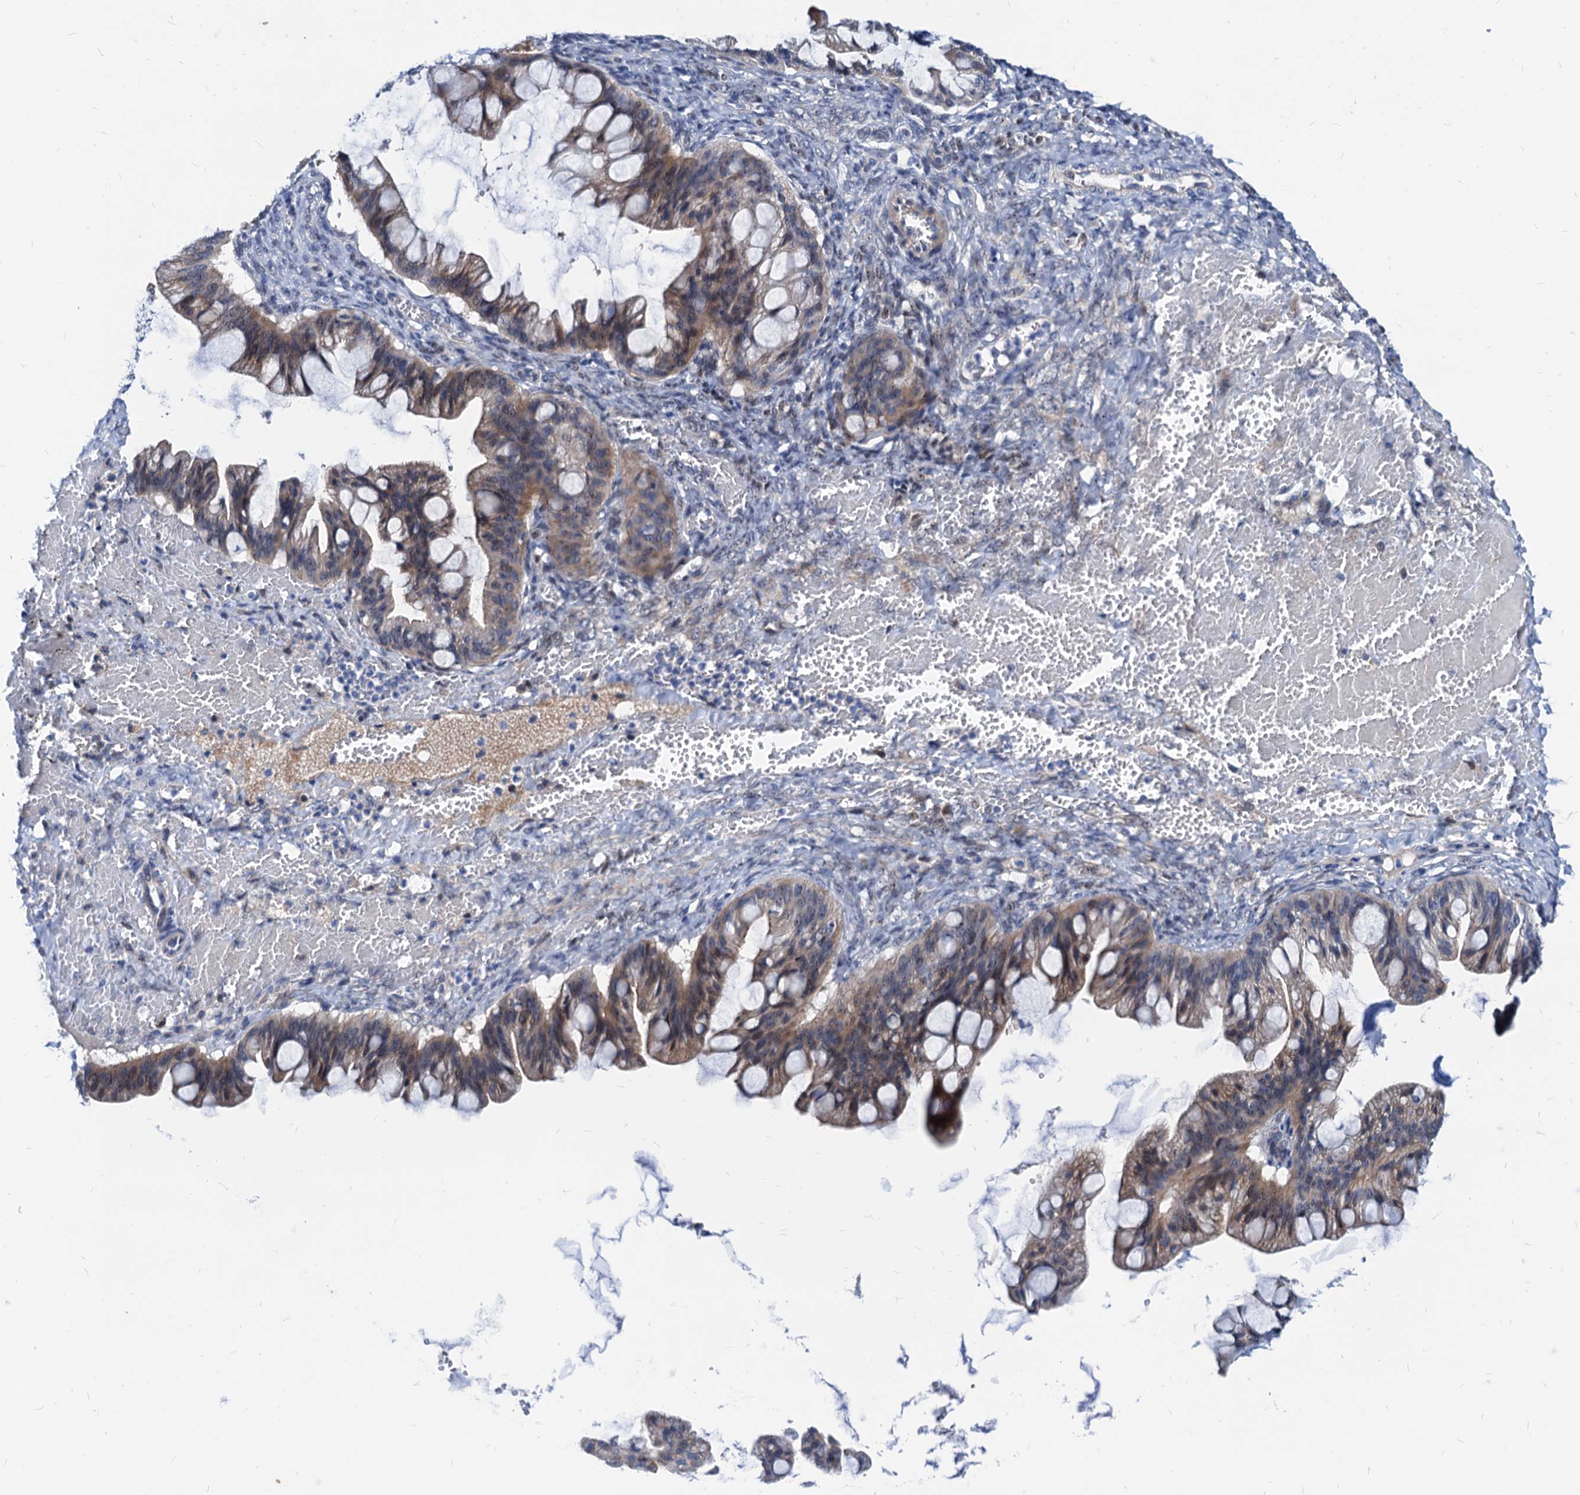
{"staining": {"intensity": "weak", "quantity": ">75%", "location": "cytoplasmic/membranous"}, "tissue": "ovarian cancer", "cell_type": "Tumor cells", "image_type": "cancer", "snomed": [{"axis": "morphology", "description": "Cystadenocarcinoma, mucinous, NOS"}, {"axis": "topography", "description": "Ovary"}], "caption": "A brown stain labels weak cytoplasmic/membranous expression of a protein in ovarian cancer (mucinous cystadenocarcinoma) tumor cells.", "gene": "HSF2", "patient": {"sex": "female", "age": 73}}